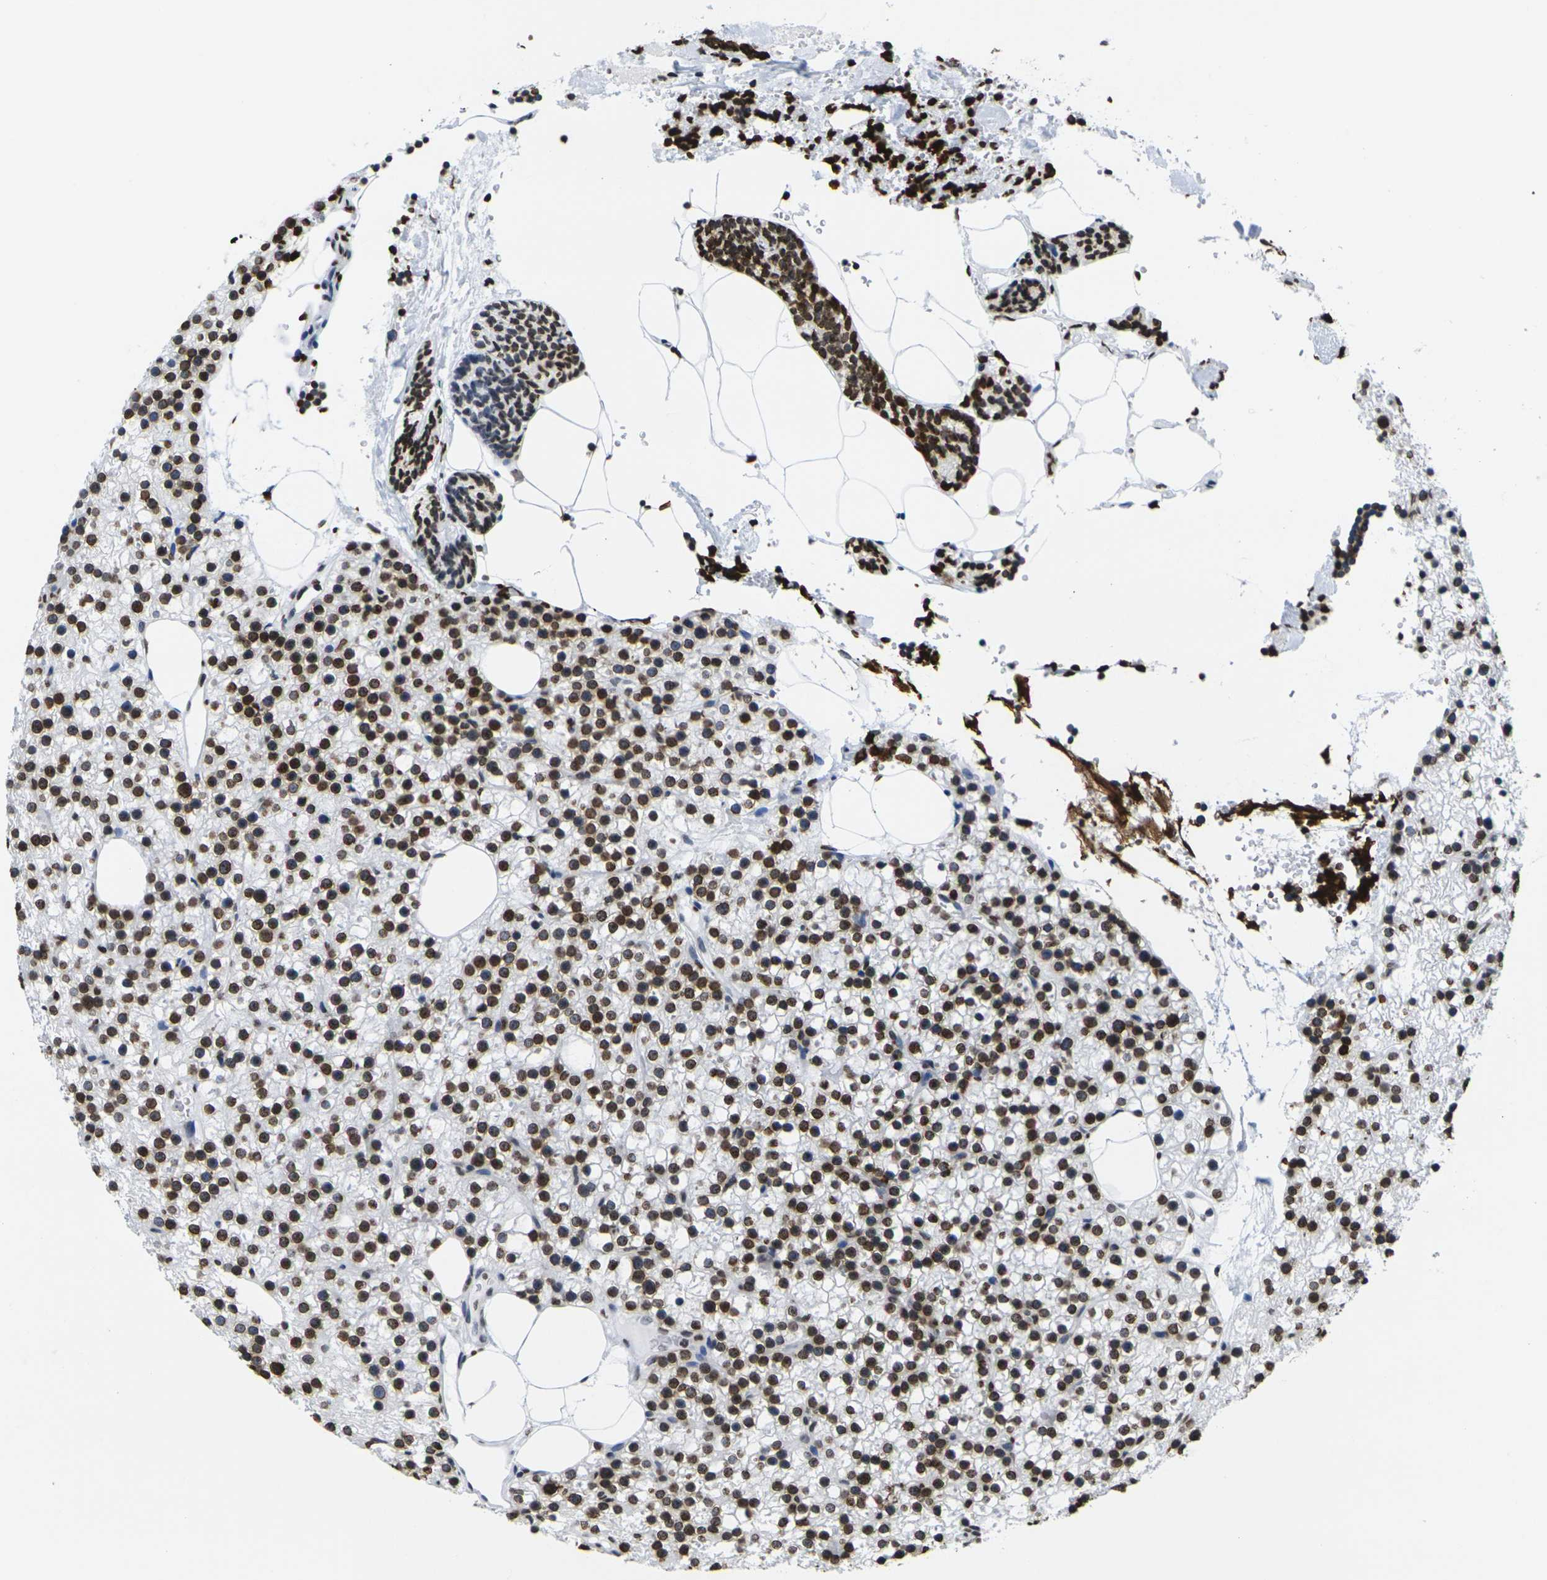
{"staining": {"intensity": "strong", "quantity": ">75%", "location": "cytoplasmic/membranous,nuclear"}, "tissue": "parathyroid gland", "cell_type": "Glandular cells", "image_type": "normal", "snomed": [{"axis": "morphology", "description": "Normal tissue, NOS"}, {"axis": "morphology", "description": "Adenoma, NOS"}, {"axis": "topography", "description": "Parathyroid gland"}], "caption": "Parathyroid gland was stained to show a protein in brown. There is high levels of strong cytoplasmic/membranous,nuclear positivity in about >75% of glandular cells. (IHC, brightfield microscopy, high magnification).", "gene": "H2AC21", "patient": {"sex": "female", "age": 70}}